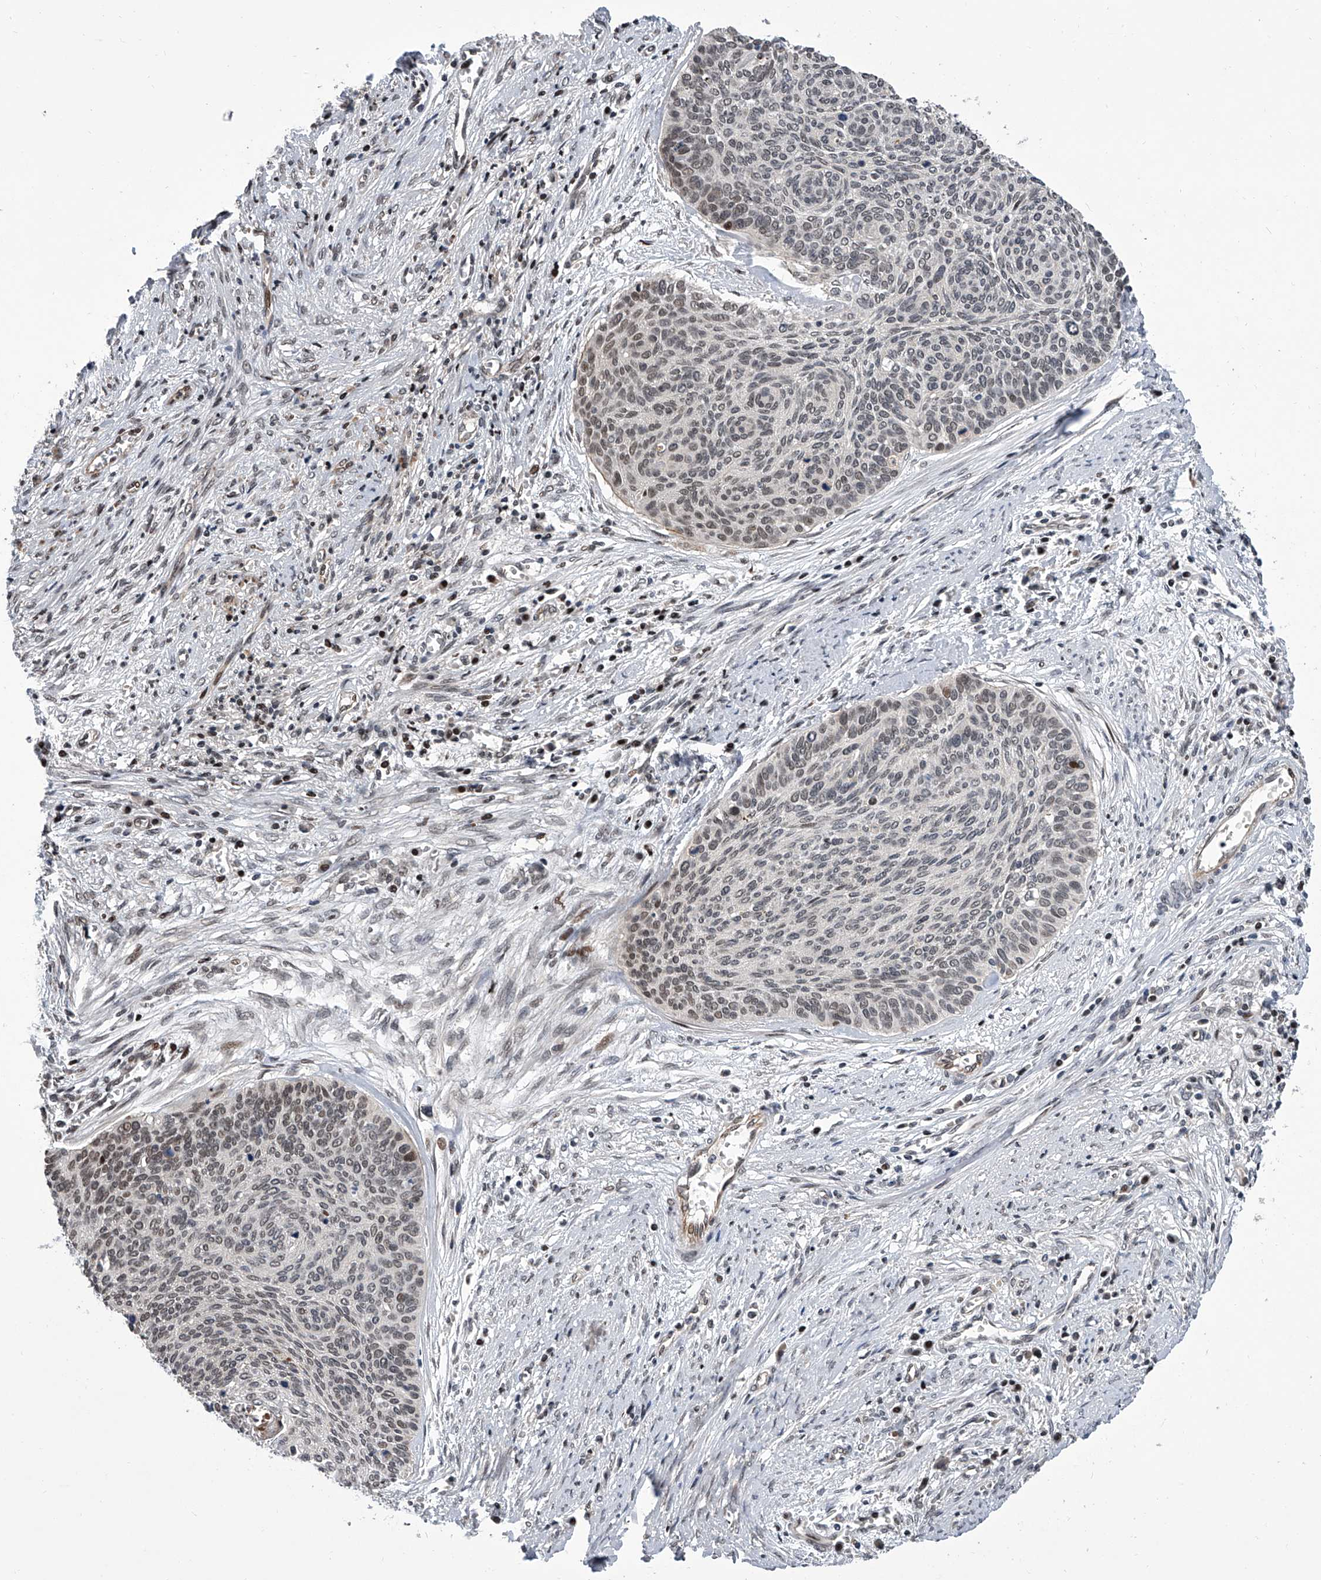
{"staining": {"intensity": "negative", "quantity": "none", "location": "none"}, "tissue": "cervical cancer", "cell_type": "Tumor cells", "image_type": "cancer", "snomed": [{"axis": "morphology", "description": "Squamous cell carcinoma, NOS"}, {"axis": "topography", "description": "Cervix"}], "caption": "Cervical cancer (squamous cell carcinoma) stained for a protein using immunohistochemistry reveals no expression tumor cells.", "gene": "ZNF426", "patient": {"sex": "female", "age": 55}}